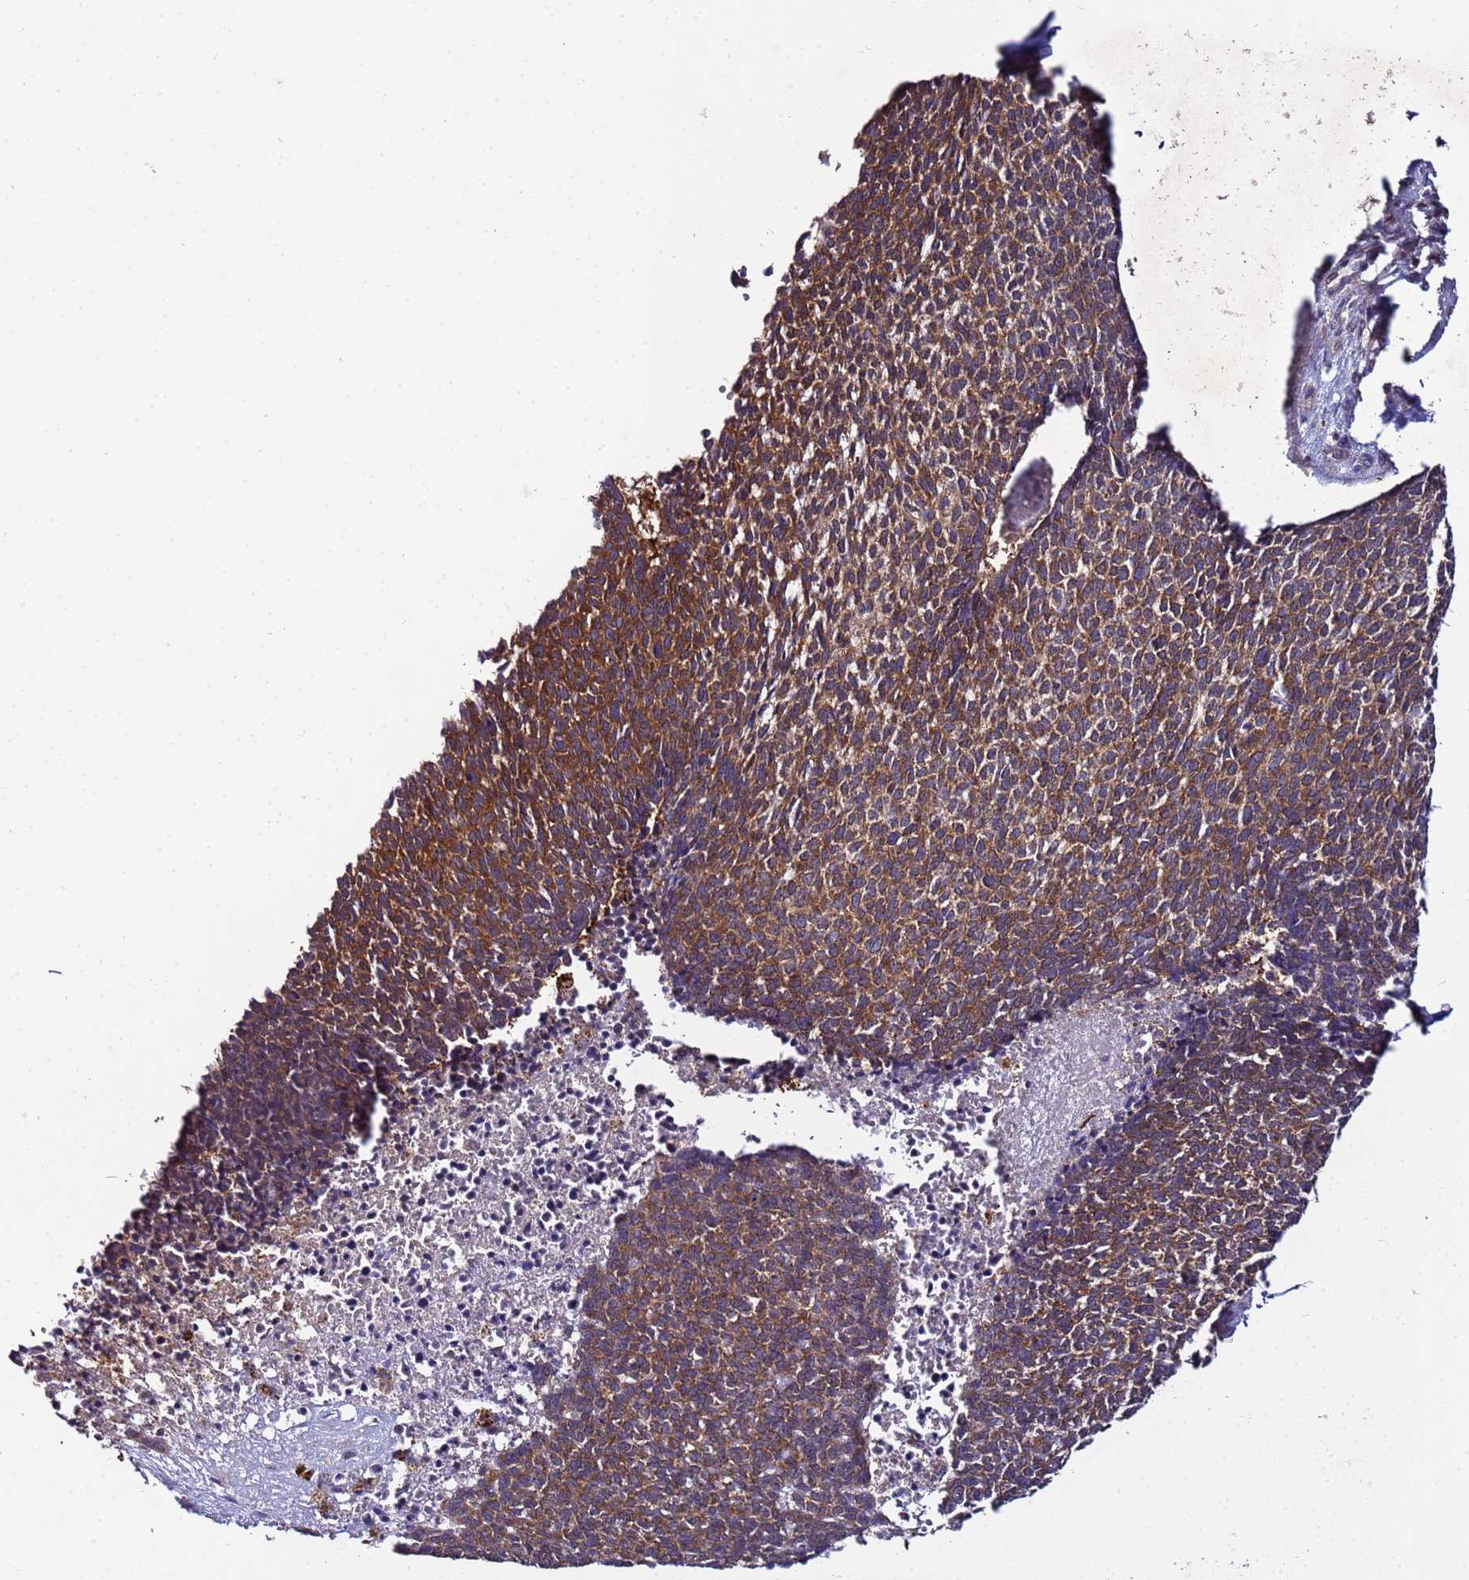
{"staining": {"intensity": "moderate", "quantity": ">75%", "location": "cytoplasmic/membranous"}, "tissue": "skin cancer", "cell_type": "Tumor cells", "image_type": "cancer", "snomed": [{"axis": "morphology", "description": "Basal cell carcinoma"}, {"axis": "topography", "description": "Skin"}], "caption": "High-magnification brightfield microscopy of skin cancer (basal cell carcinoma) stained with DAB (3,3'-diaminobenzidine) (brown) and counterstained with hematoxylin (blue). tumor cells exhibit moderate cytoplasmic/membranous positivity is identified in approximately>75% of cells. (DAB (3,3'-diaminobenzidine) = brown stain, brightfield microscopy at high magnification).", "gene": "GSPT2", "patient": {"sex": "female", "age": 84}}